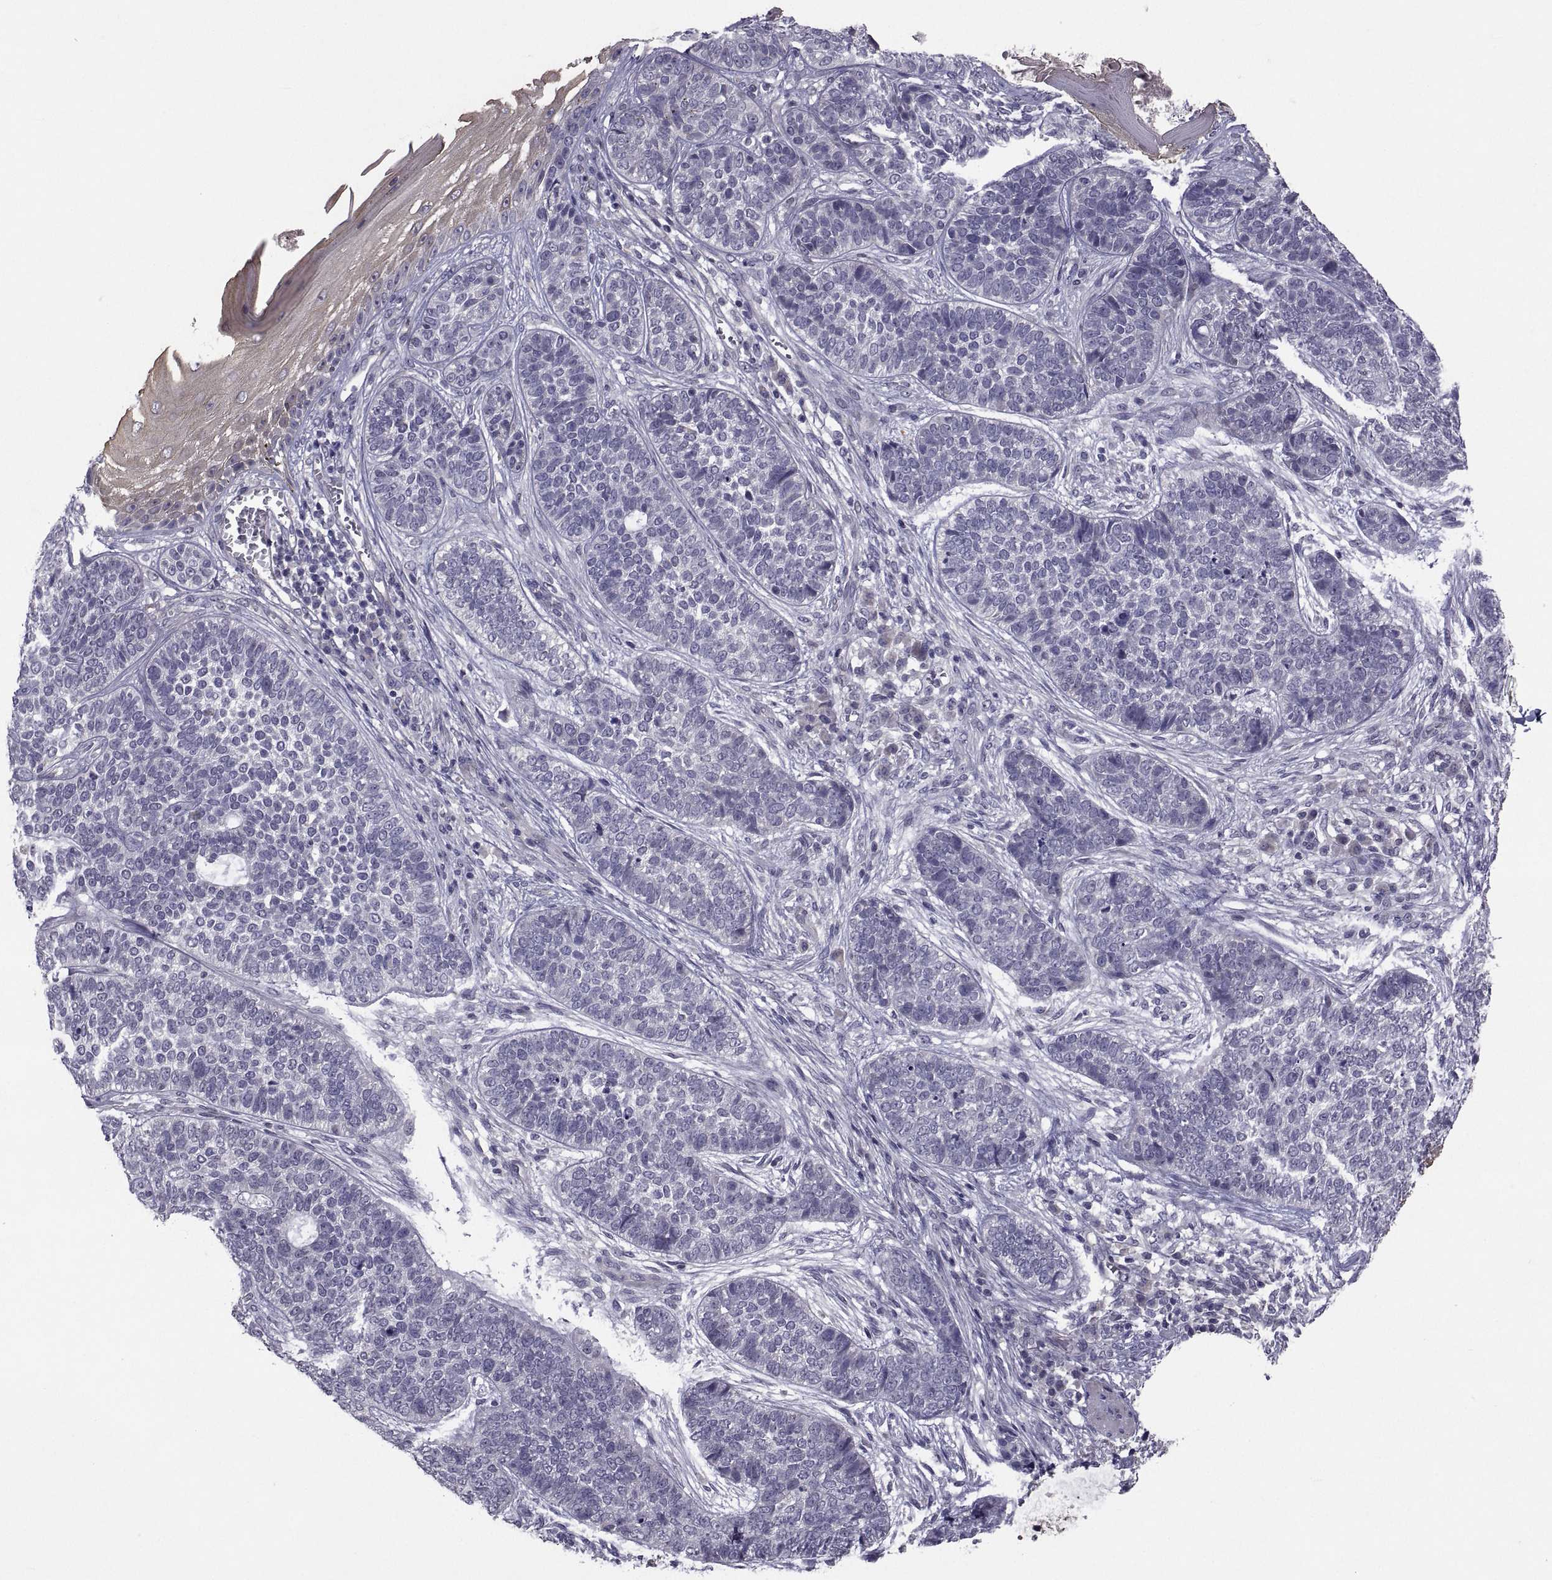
{"staining": {"intensity": "negative", "quantity": "none", "location": "none"}, "tissue": "skin cancer", "cell_type": "Tumor cells", "image_type": "cancer", "snomed": [{"axis": "morphology", "description": "Basal cell carcinoma"}, {"axis": "topography", "description": "Skin"}], "caption": "This is a micrograph of IHC staining of basal cell carcinoma (skin), which shows no positivity in tumor cells.", "gene": "NPTX2", "patient": {"sex": "female", "age": 69}}